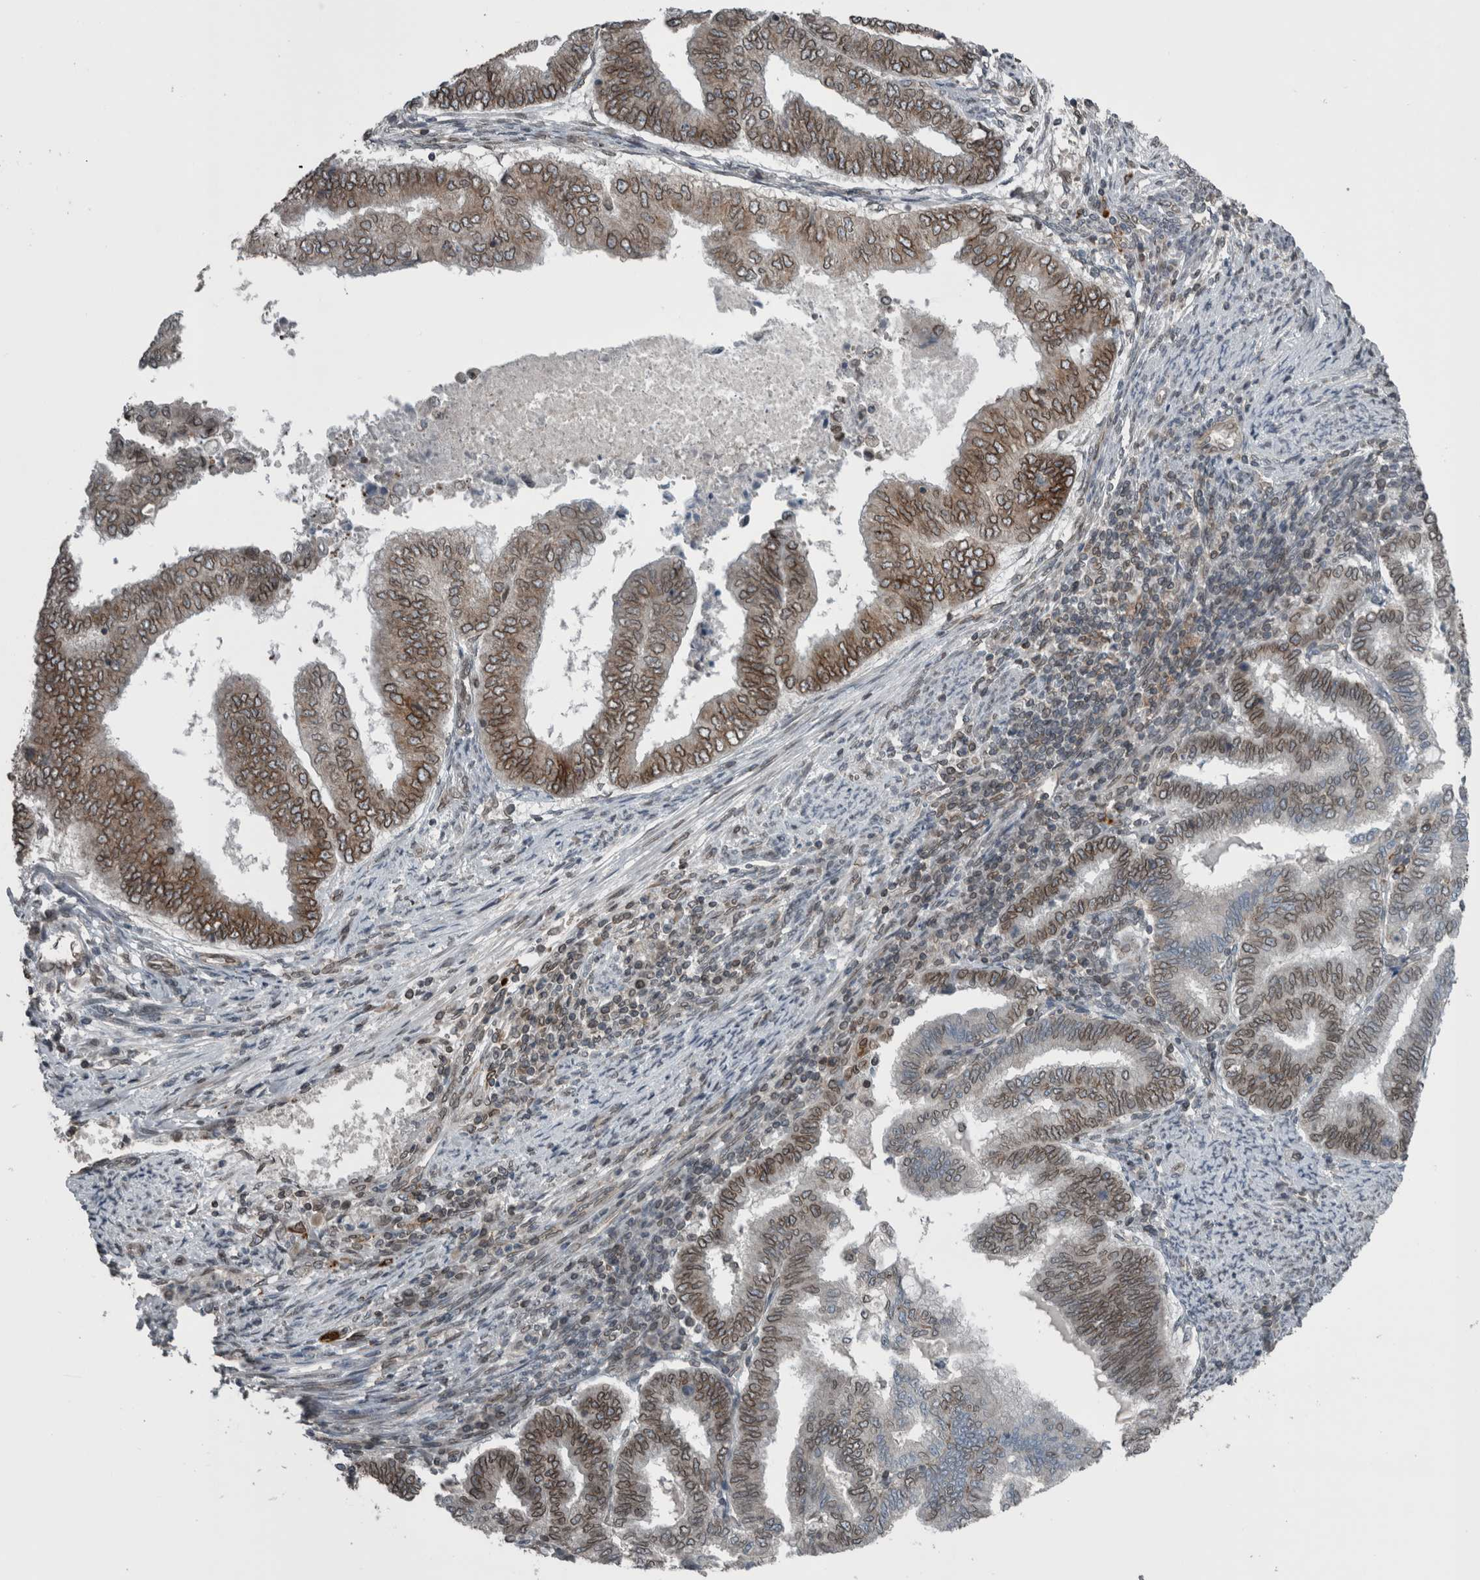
{"staining": {"intensity": "moderate", "quantity": ">75%", "location": "cytoplasmic/membranous,nuclear"}, "tissue": "endometrial cancer", "cell_type": "Tumor cells", "image_type": "cancer", "snomed": [{"axis": "morphology", "description": "Polyp, NOS"}, {"axis": "morphology", "description": "Adenocarcinoma, NOS"}, {"axis": "morphology", "description": "Adenoma, NOS"}, {"axis": "topography", "description": "Endometrium"}], "caption": "Protein analysis of endometrial cancer (adenoma) tissue exhibits moderate cytoplasmic/membranous and nuclear staining in about >75% of tumor cells.", "gene": "RANBP2", "patient": {"sex": "female", "age": 79}}